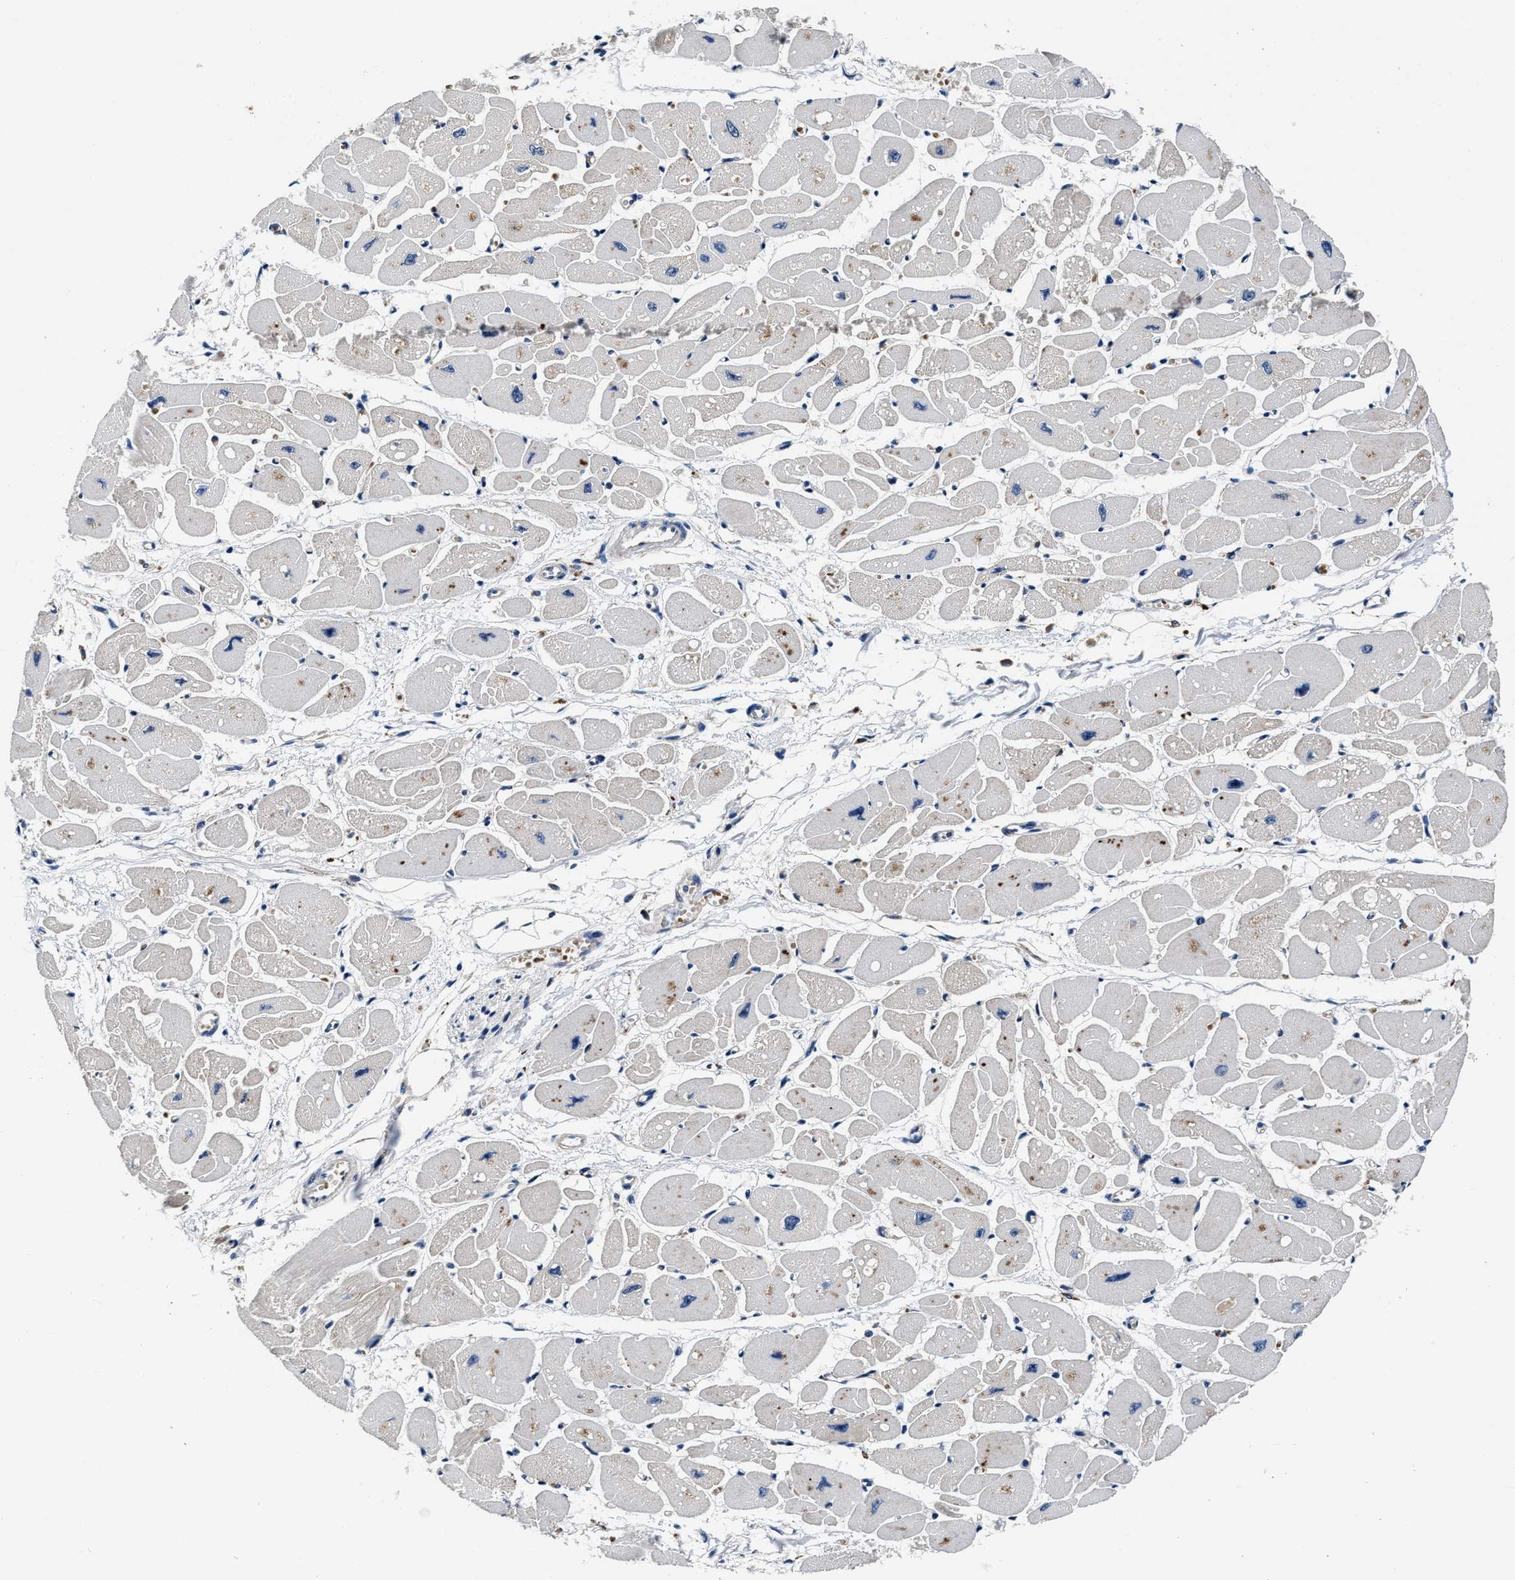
{"staining": {"intensity": "weak", "quantity": "<25%", "location": "cytoplasmic/membranous"}, "tissue": "heart muscle", "cell_type": "Cardiomyocytes", "image_type": "normal", "snomed": [{"axis": "morphology", "description": "Normal tissue, NOS"}, {"axis": "topography", "description": "Heart"}], "caption": "Immunohistochemical staining of benign heart muscle reveals no significant expression in cardiomyocytes.", "gene": "C2orf66", "patient": {"sex": "female", "age": 54}}